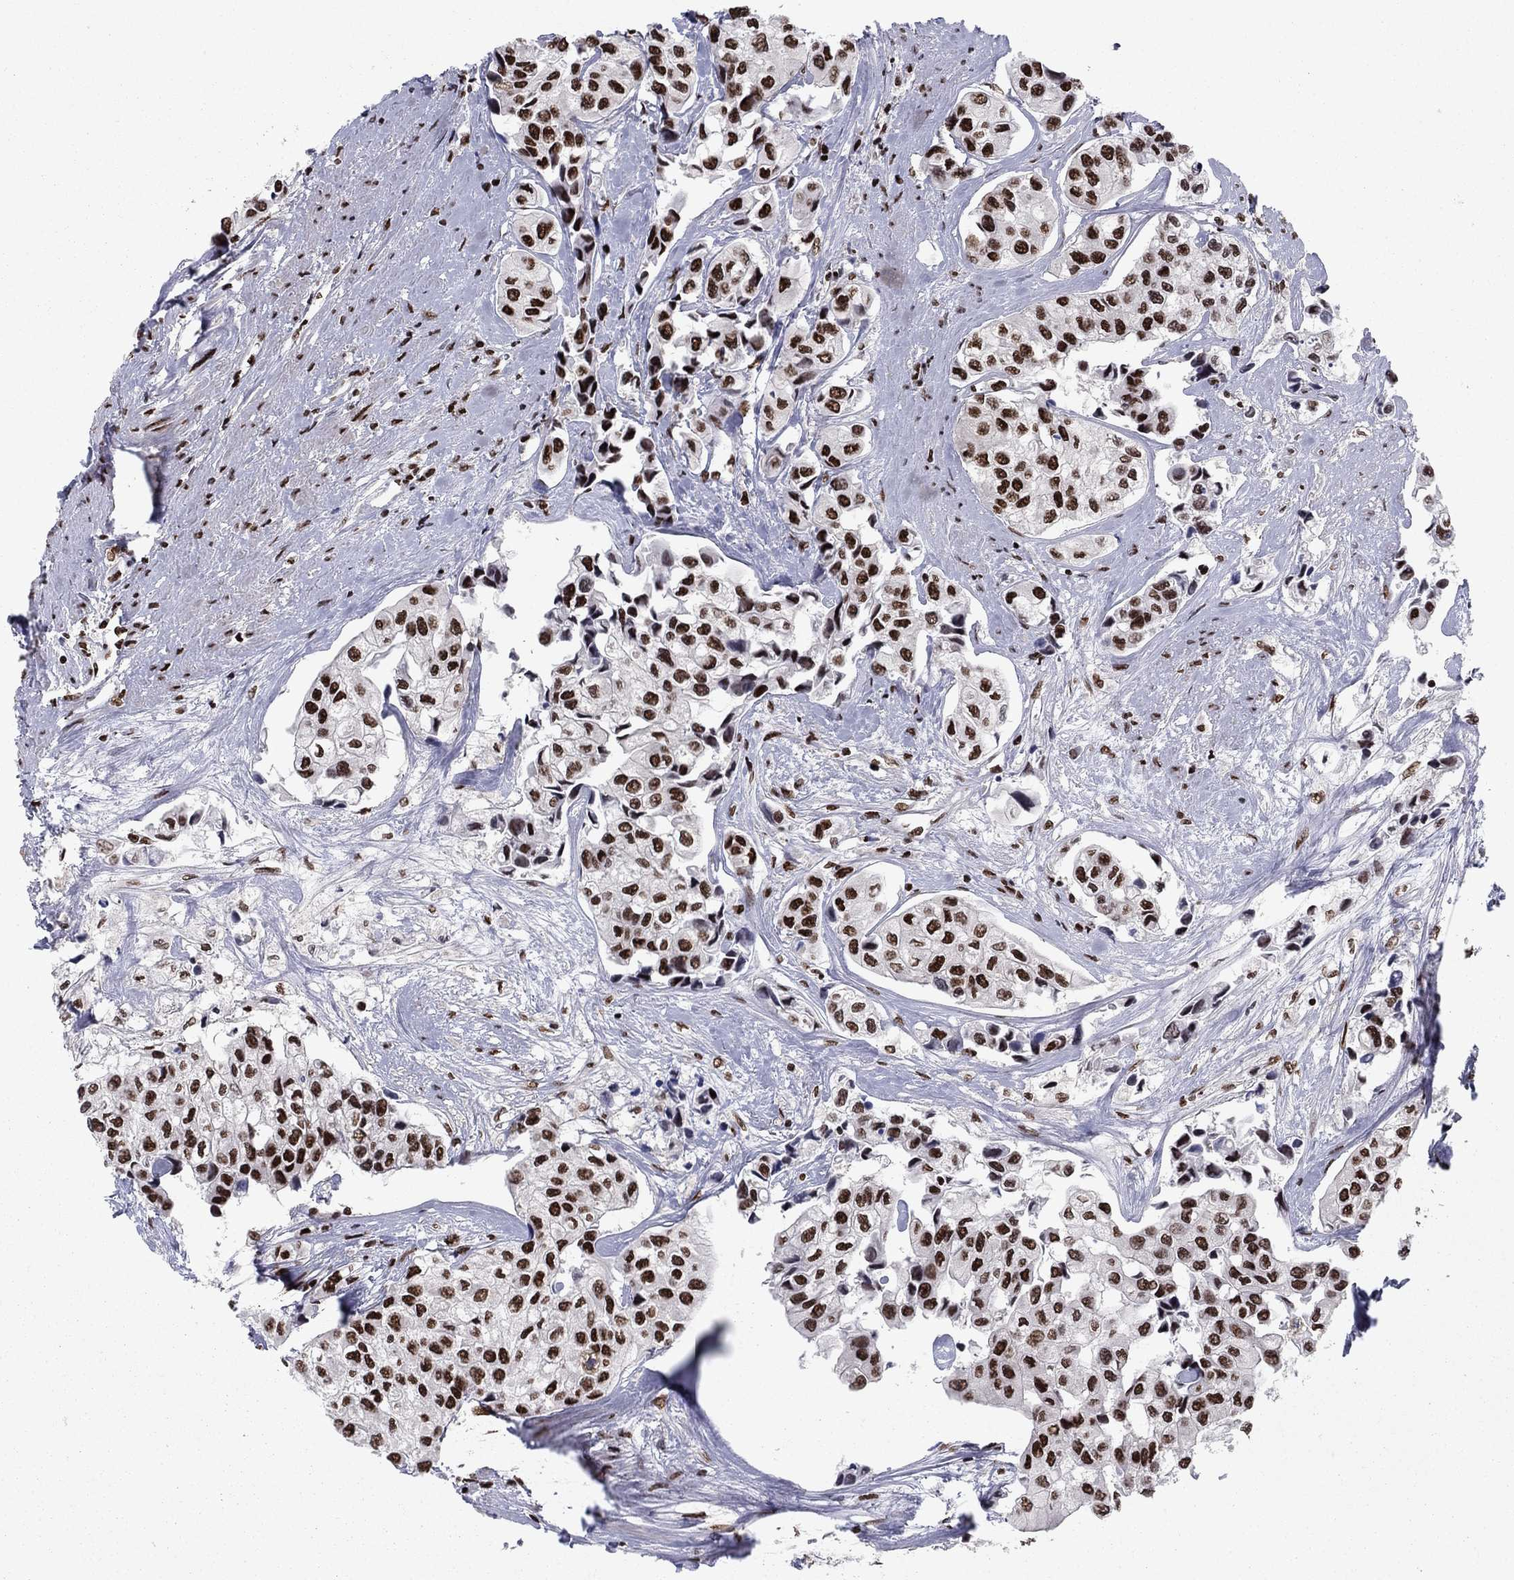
{"staining": {"intensity": "strong", "quantity": ">75%", "location": "nuclear"}, "tissue": "urothelial cancer", "cell_type": "Tumor cells", "image_type": "cancer", "snomed": [{"axis": "morphology", "description": "Urothelial carcinoma, High grade"}, {"axis": "topography", "description": "Urinary bladder"}], "caption": "Tumor cells display high levels of strong nuclear staining in approximately >75% of cells in urothelial carcinoma (high-grade). (Brightfield microscopy of DAB IHC at high magnification).", "gene": "USP54", "patient": {"sex": "male", "age": 73}}